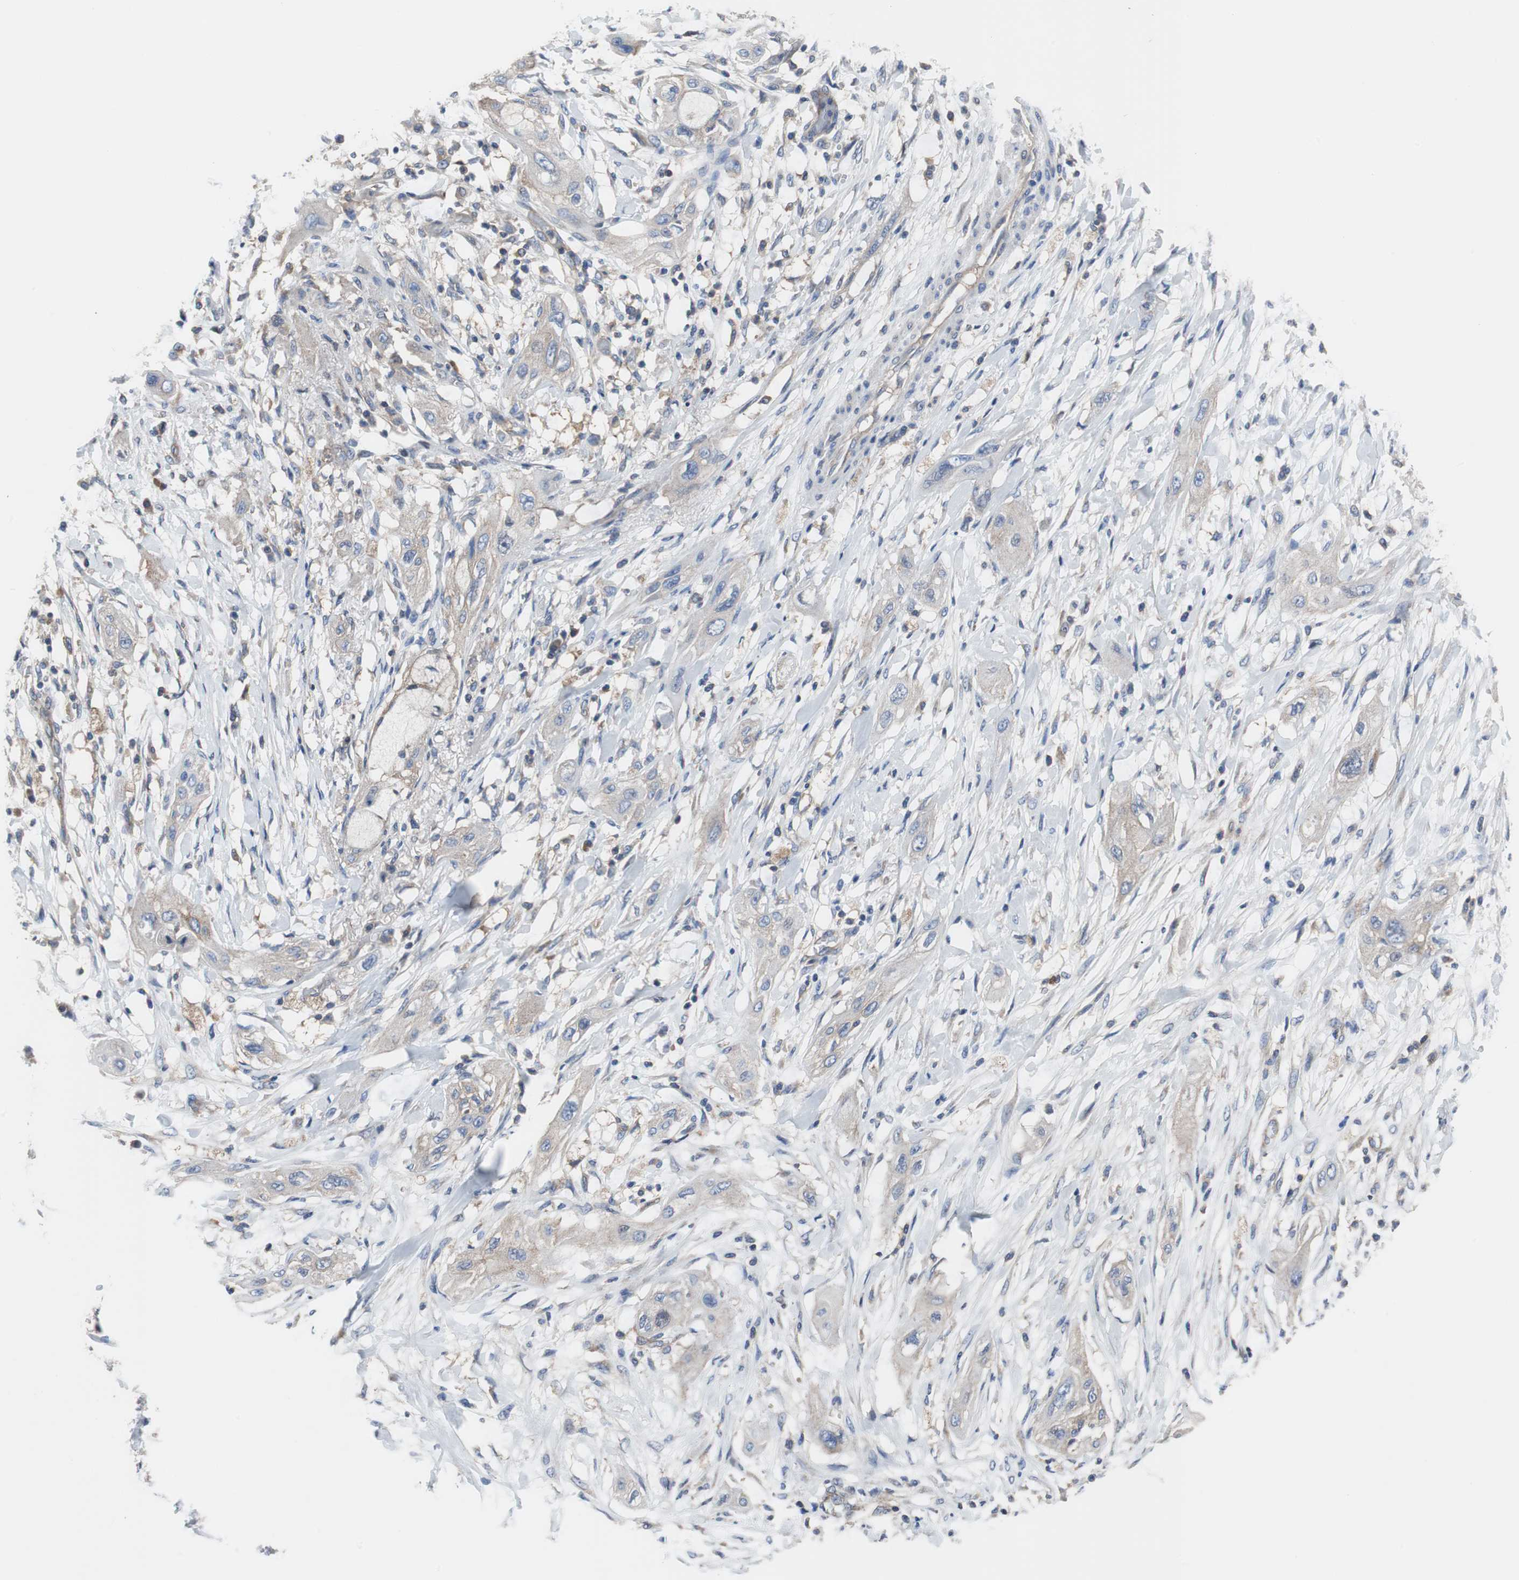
{"staining": {"intensity": "weak", "quantity": ">75%", "location": "cytoplasmic/membranous"}, "tissue": "lung cancer", "cell_type": "Tumor cells", "image_type": "cancer", "snomed": [{"axis": "morphology", "description": "Squamous cell carcinoma, NOS"}, {"axis": "topography", "description": "Lung"}], "caption": "Lung squamous cell carcinoma tissue shows weak cytoplasmic/membranous positivity in approximately >75% of tumor cells", "gene": "BRAF", "patient": {"sex": "female", "age": 47}}